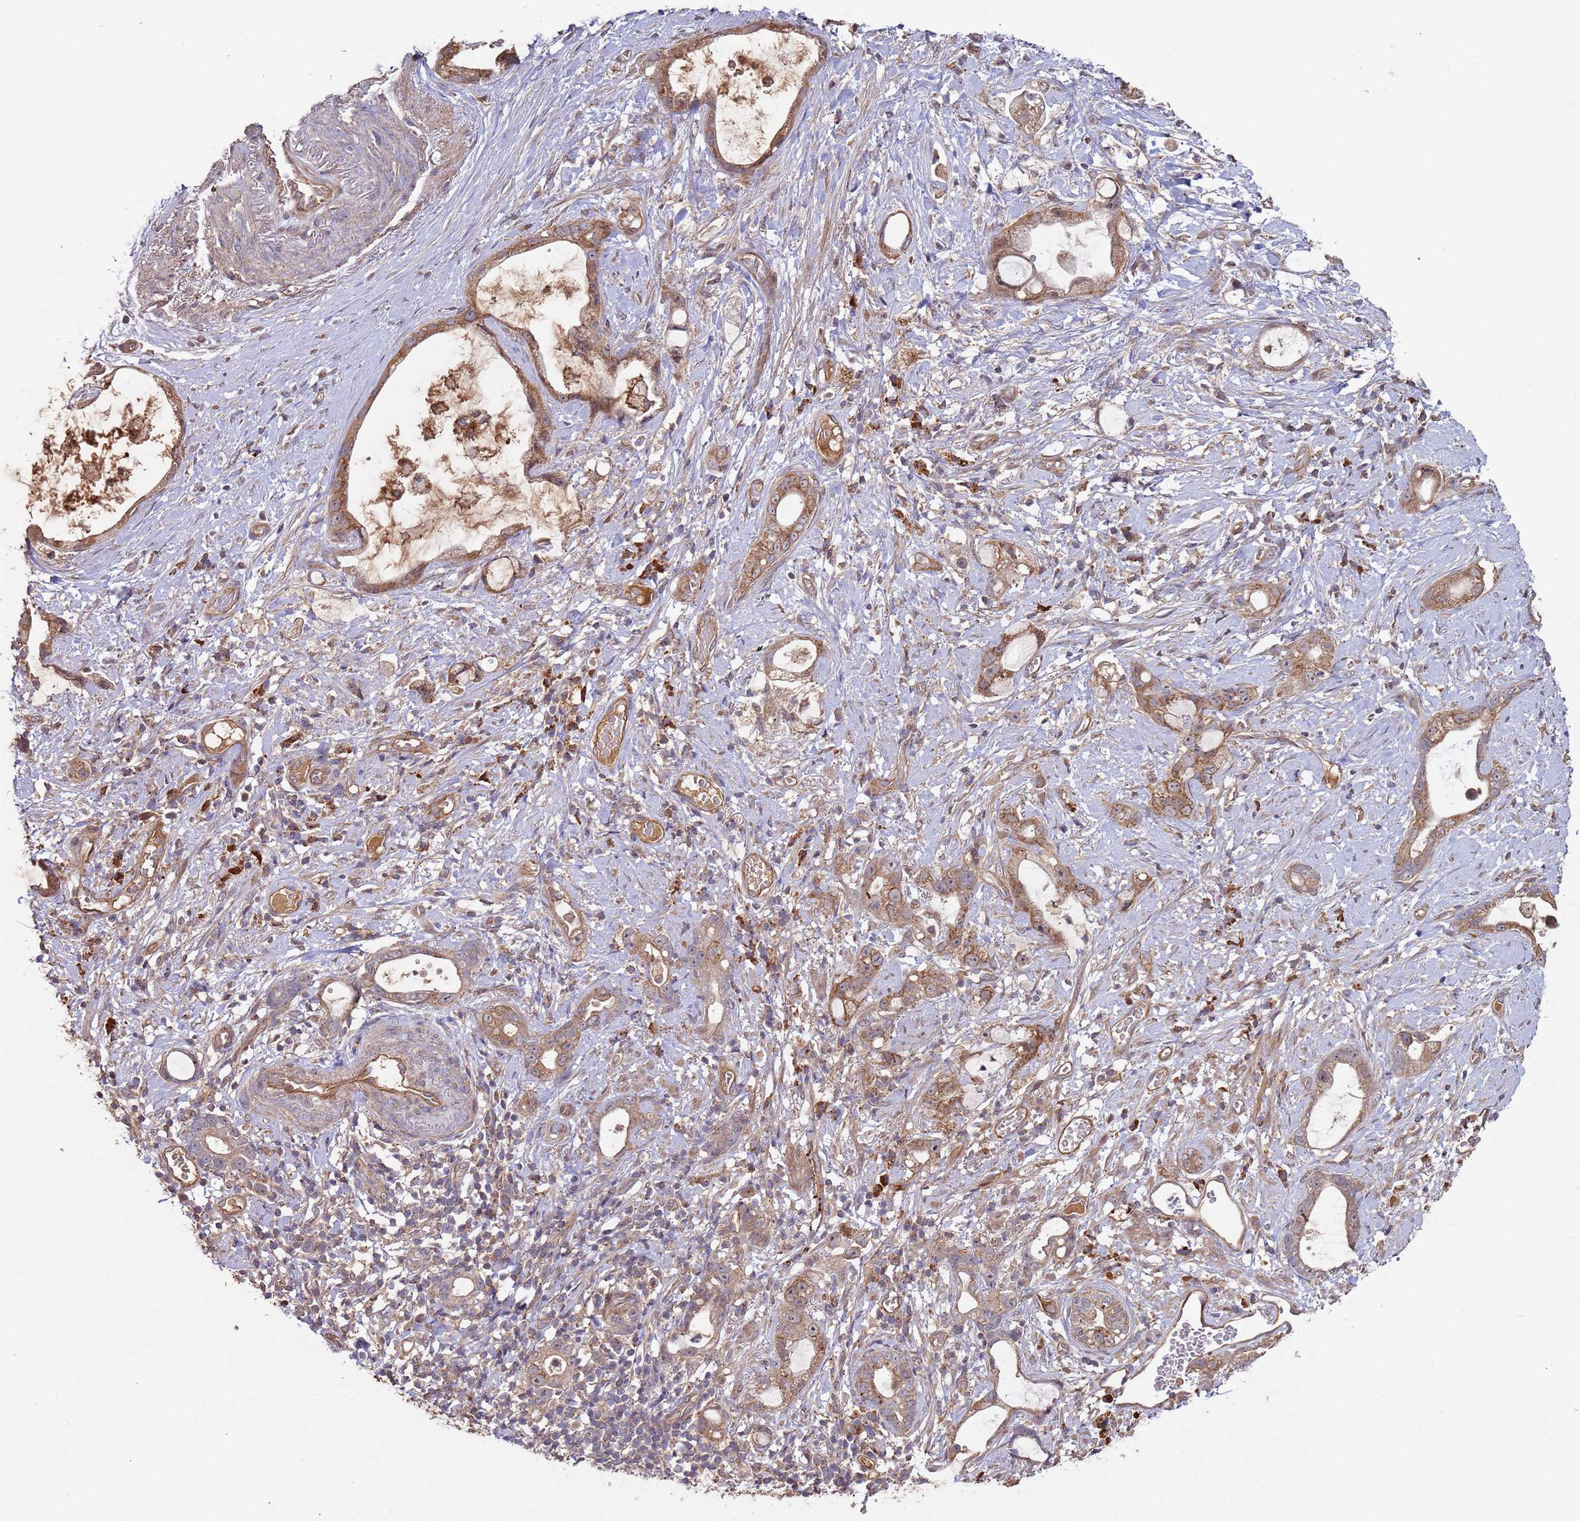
{"staining": {"intensity": "moderate", "quantity": ">75%", "location": "cytoplasmic/membranous"}, "tissue": "stomach cancer", "cell_type": "Tumor cells", "image_type": "cancer", "snomed": [{"axis": "morphology", "description": "Adenocarcinoma, NOS"}, {"axis": "topography", "description": "Stomach"}], "caption": "Tumor cells demonstrate moderate cytoplasmic/membranous staining in approximately >75% of cells in stomach cancer. Nuclei are stained in blue.", "gene": "KANSL1L", "patient": {"sex": "male", "age": 55}}